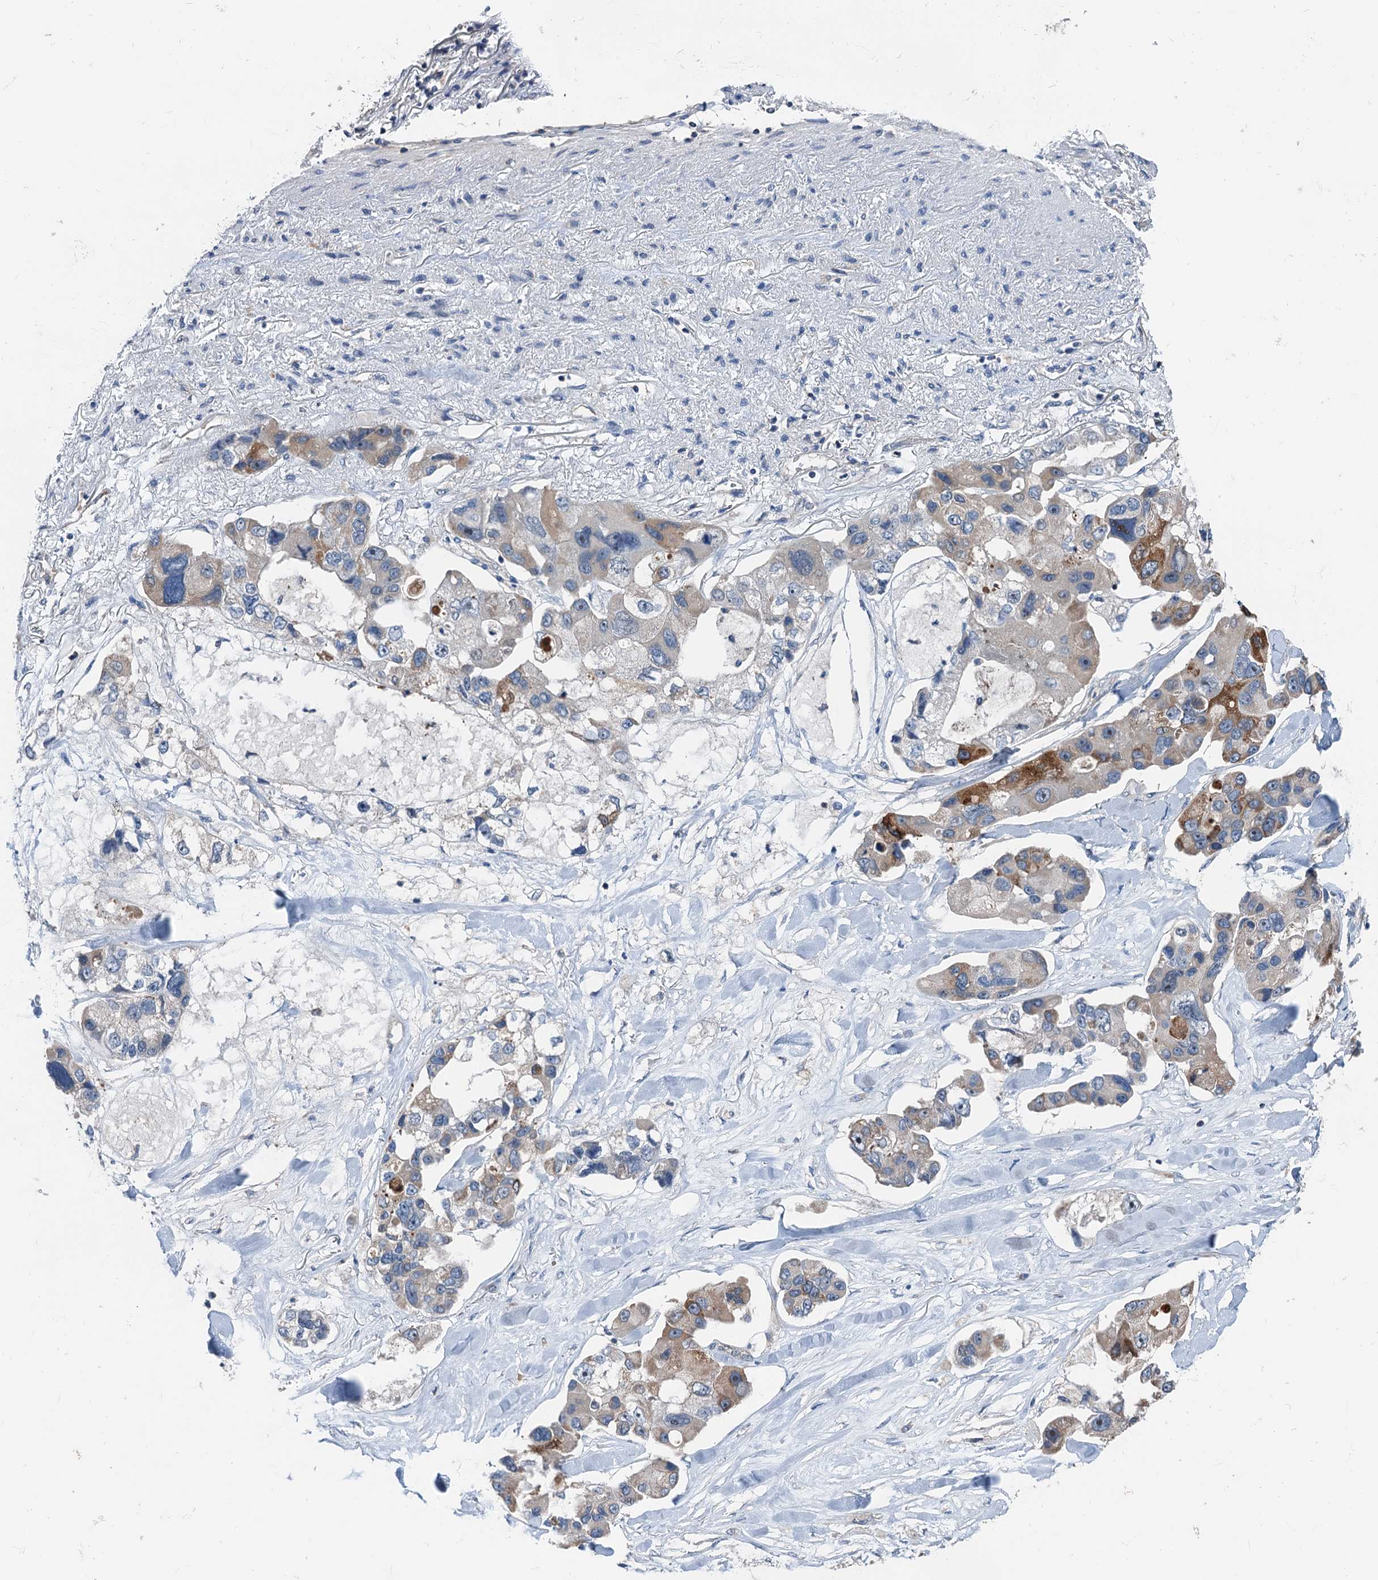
{"staining": {"intensity": "moderate", "quantity": "<25%", "location": "cytoplasmic/membranous"}, "tissue": "lung cancer", "cell_type": "Tumor cells", "image_type": "cancer", "snomed": [{"axis": "morphology", "description": "Adenocarcinoma, NOS"}, {"axis": "topography", "description": "Lung"}], "caption": "This image demonstrates immunohistochemistry (IHC) staining of human adenocarcinoma (lung), with low moderate cytoplasmic/membranous staining in approximately <25% of tumor cells.", "gene": "ANKRD26", "patient": {"sex": "female", "age": 54}}